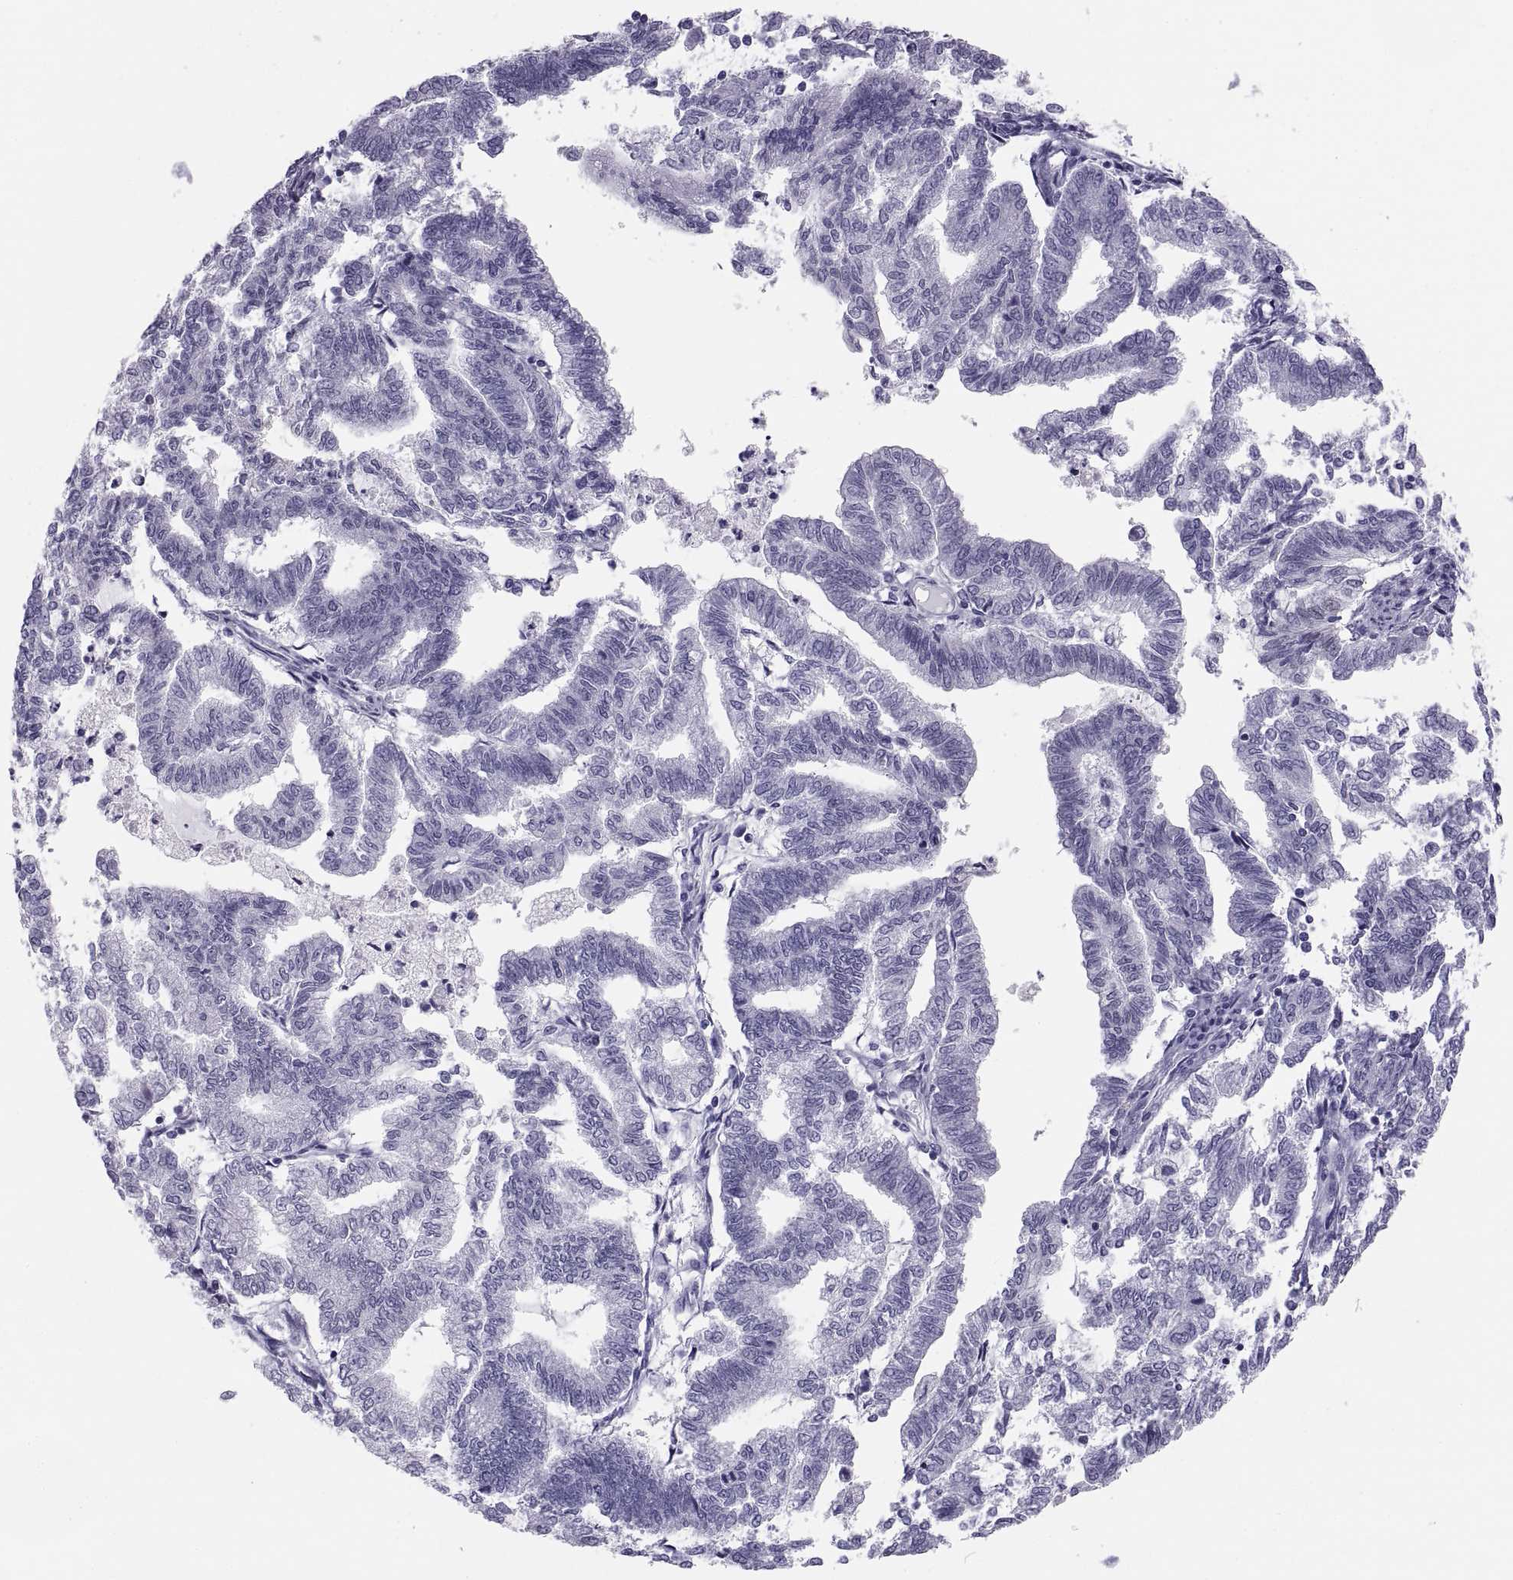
{"staining": {"intensity": "negative", "quantity": "none", "location": "none"}, "tissue": "endometrial cancer", "cell_type": "Tumor cells", "image_type": "cancer", "snomed": [{"axis": "morphology", "description": "Adenocarcinoma, NOS"}, {"axis": "topography", "description": "Endometrium"}], "caption": "Histopathology image shows no significant protein expression in tumor cells of endometrial cancer (adenocarcinoma).", "gene": "PAX2", "patient": {"sex": "female", "age": 79}}